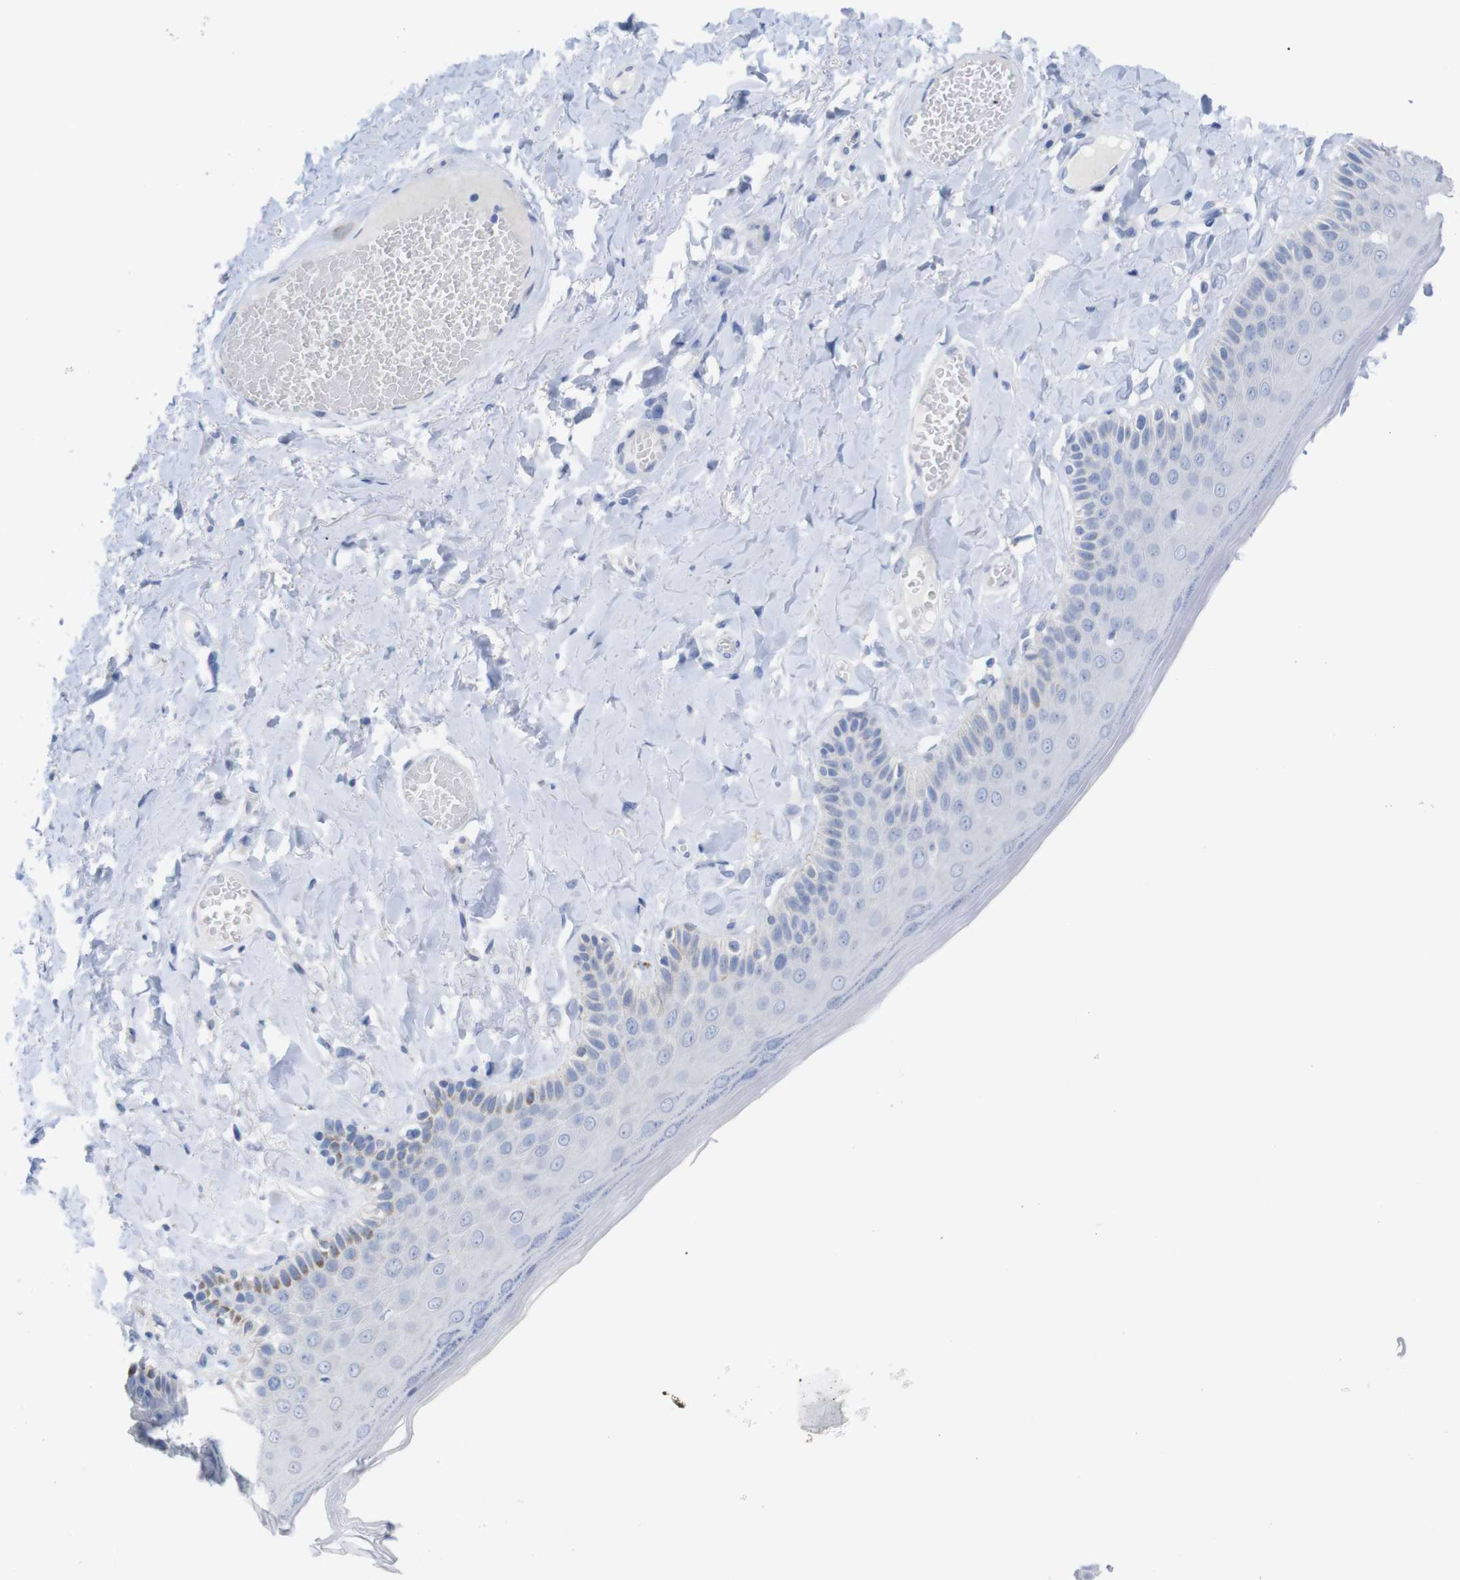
{"staining": {"intensity": "weak", "quantity": "<25%", "location": "nuclear"}, "tissue": "skin", "cell_type": "Epidermal cells", "image_type": "normal", "snomed": [{"axis": "morphology", "description": "Normal tissue, NOS"}, {"axis": "topography", "description": "Anal"}], "caption": "High magnification brightfield microscopy of normal skin stained with DAB (brown) and counterstained with hematoxylin (blue): epidermal cells show no significant staining. The staining is performed using DAB (3,3'-diaminobenzidine) brown chromogen with nuclei counter-stained in using hematoxylin.", "gene": "PNMA1", "patient": {"sex": "male", "age": 69}}